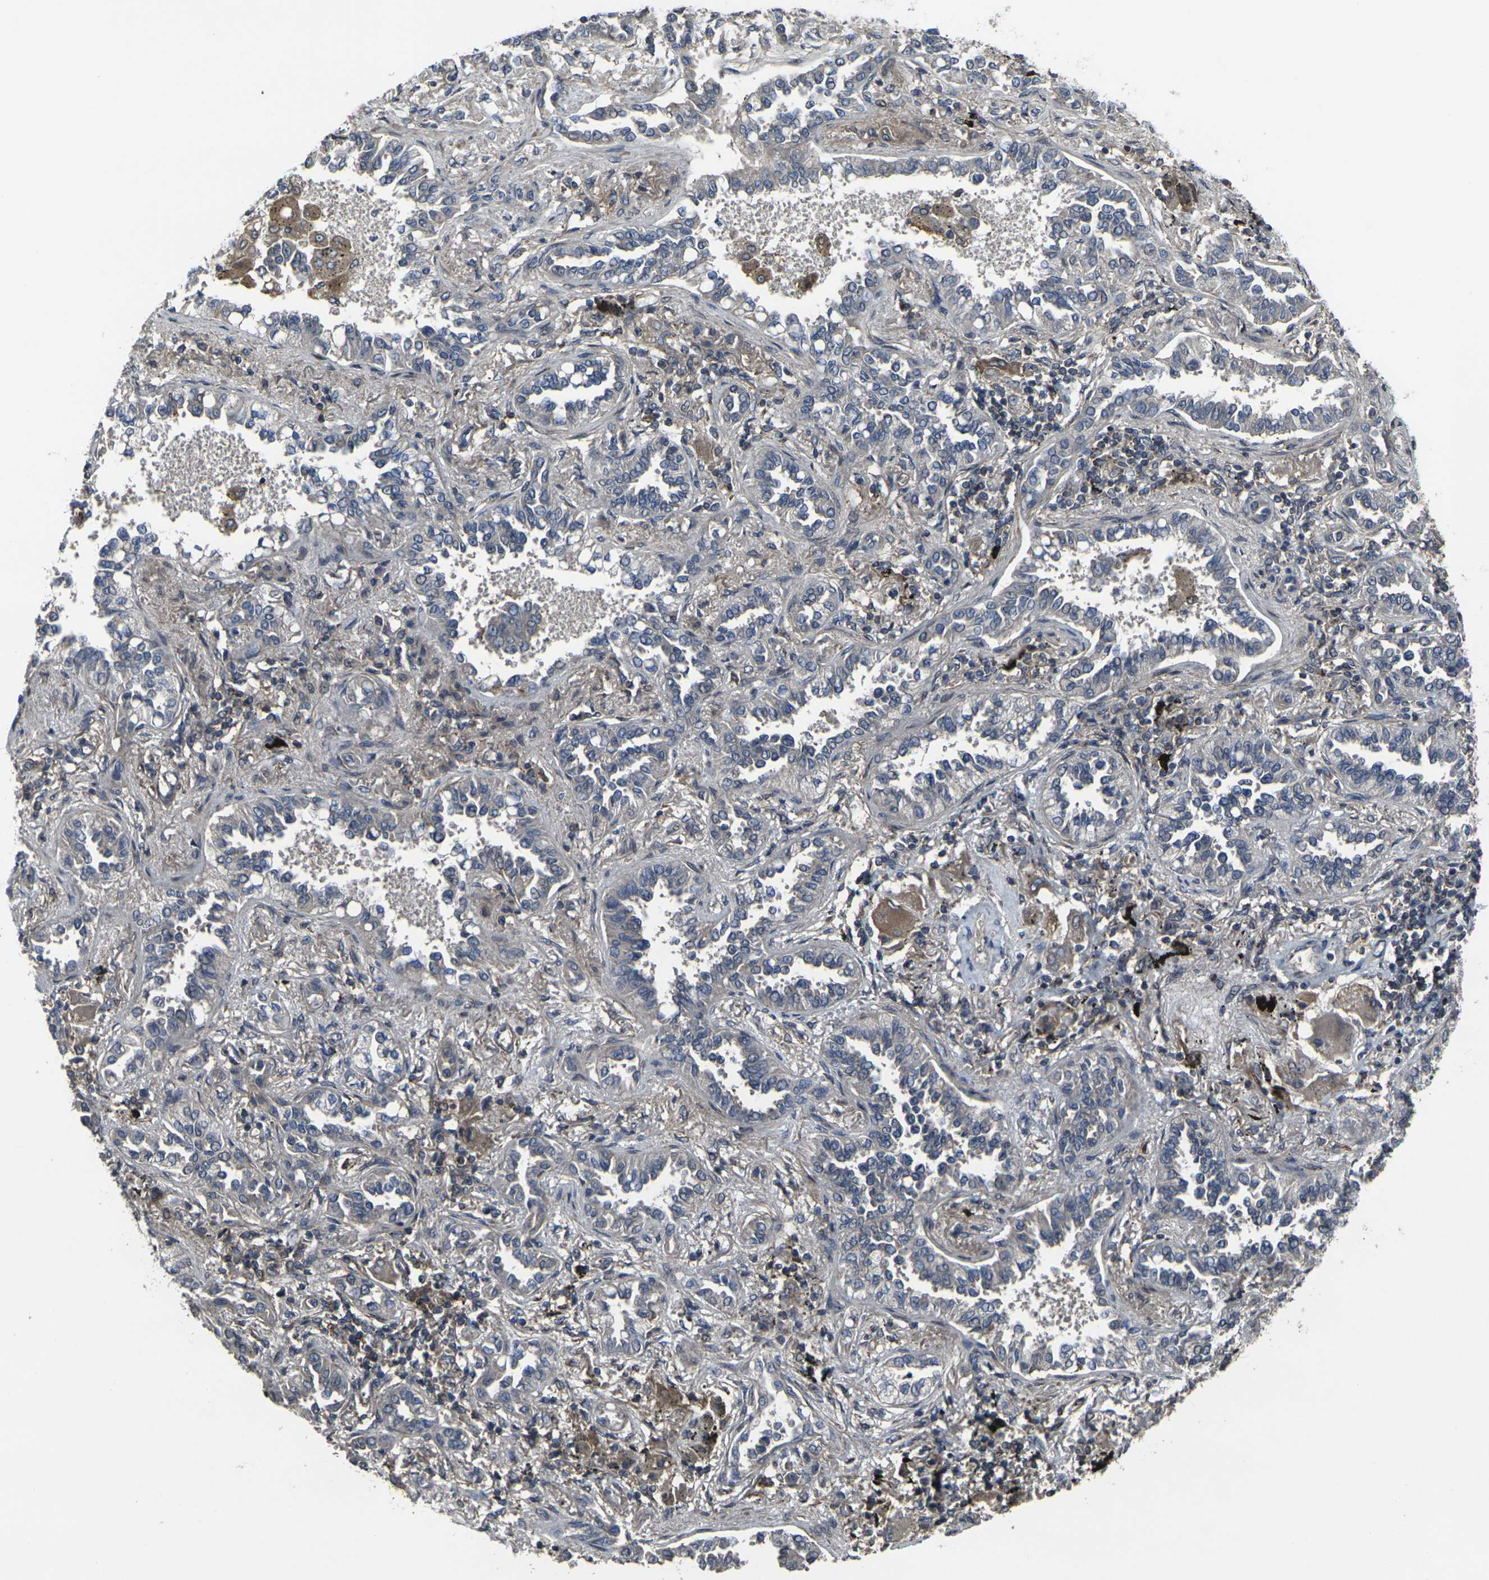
{"staining": {"intensity": "negative", "quantity": "none", "location": "none"}, "tissue": "lung cancer", "cell_type": "Tumor cells", "image_type": "cancer", "snomed": [{"axis": "morphology", "description": "Normal tissue, NOS"}, {"axis": "morphology", "description": "Adenocarcinoma, NOS"}, {"axis": "topography", "description": "Lung"}], "caption": "DAB immunohistochemical staining of lung cancer exhibits no significant expression in tumor cells.", "gene": "PRKACB", "patient": {"sex": "male", "age": 59}}